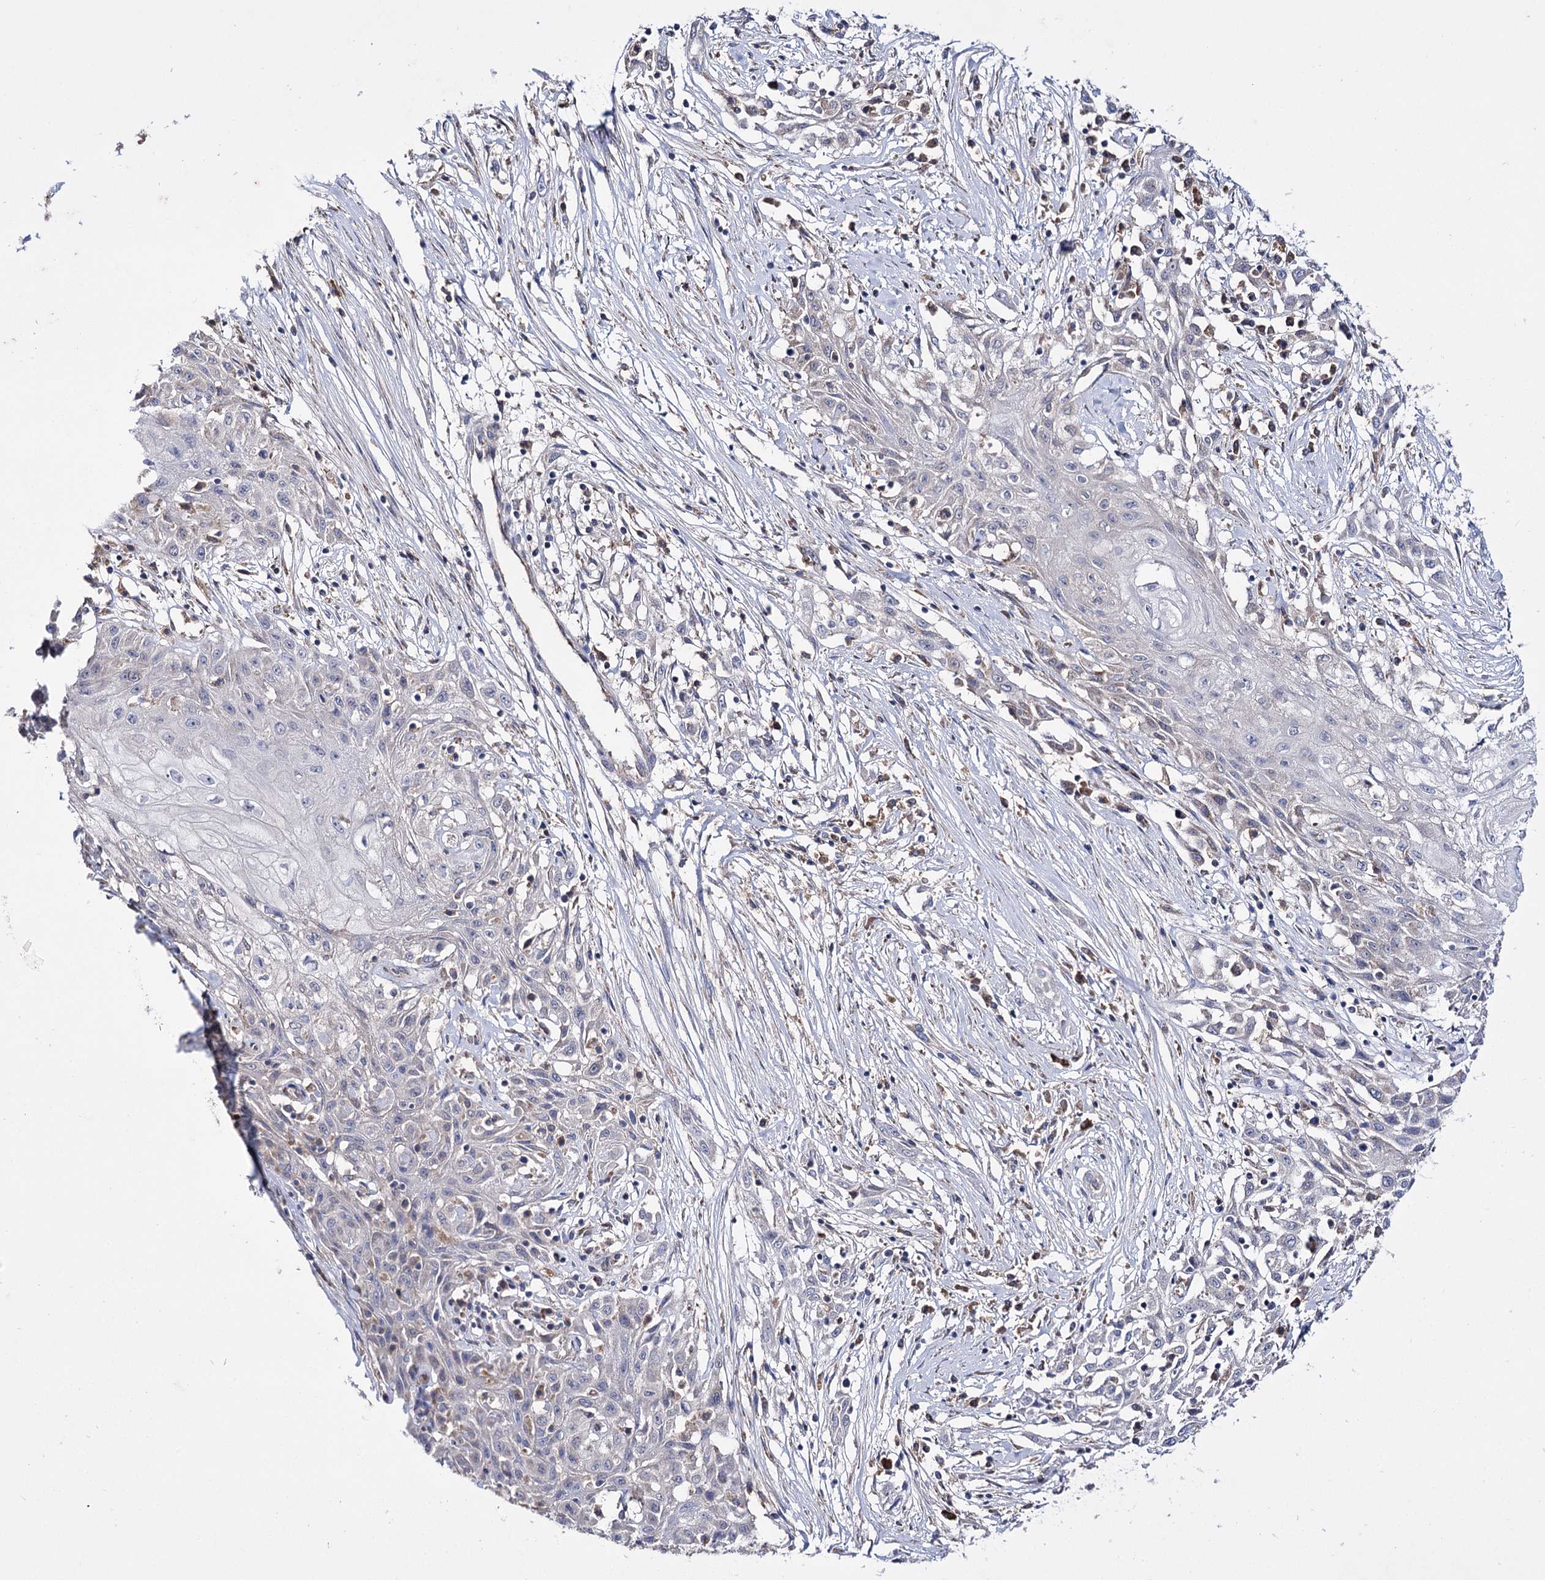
{"staining": {"intensity": "negative", "quantity": "none", "location": "none"}, "tissue": "skin cancer", "cell_type": "Tumor cells", "image_type": "cancer", "snomed": [{"axis": "morphology", "description": "Squamous cell carcinoma, NOS"}, {"axis": "morphology", "description": "Squamous cell carcinoma, metastatic, NOS"}, {"axis": "topography", "description": "Skin"}, {"axis": "topography", "description": "Lymph node"}], "caption": "There is no significant staining in tumor cells of skin cancer (squamous cell carcinoma).", "gene": "PTER", "patient": {"sex": "male", "age": 75}}